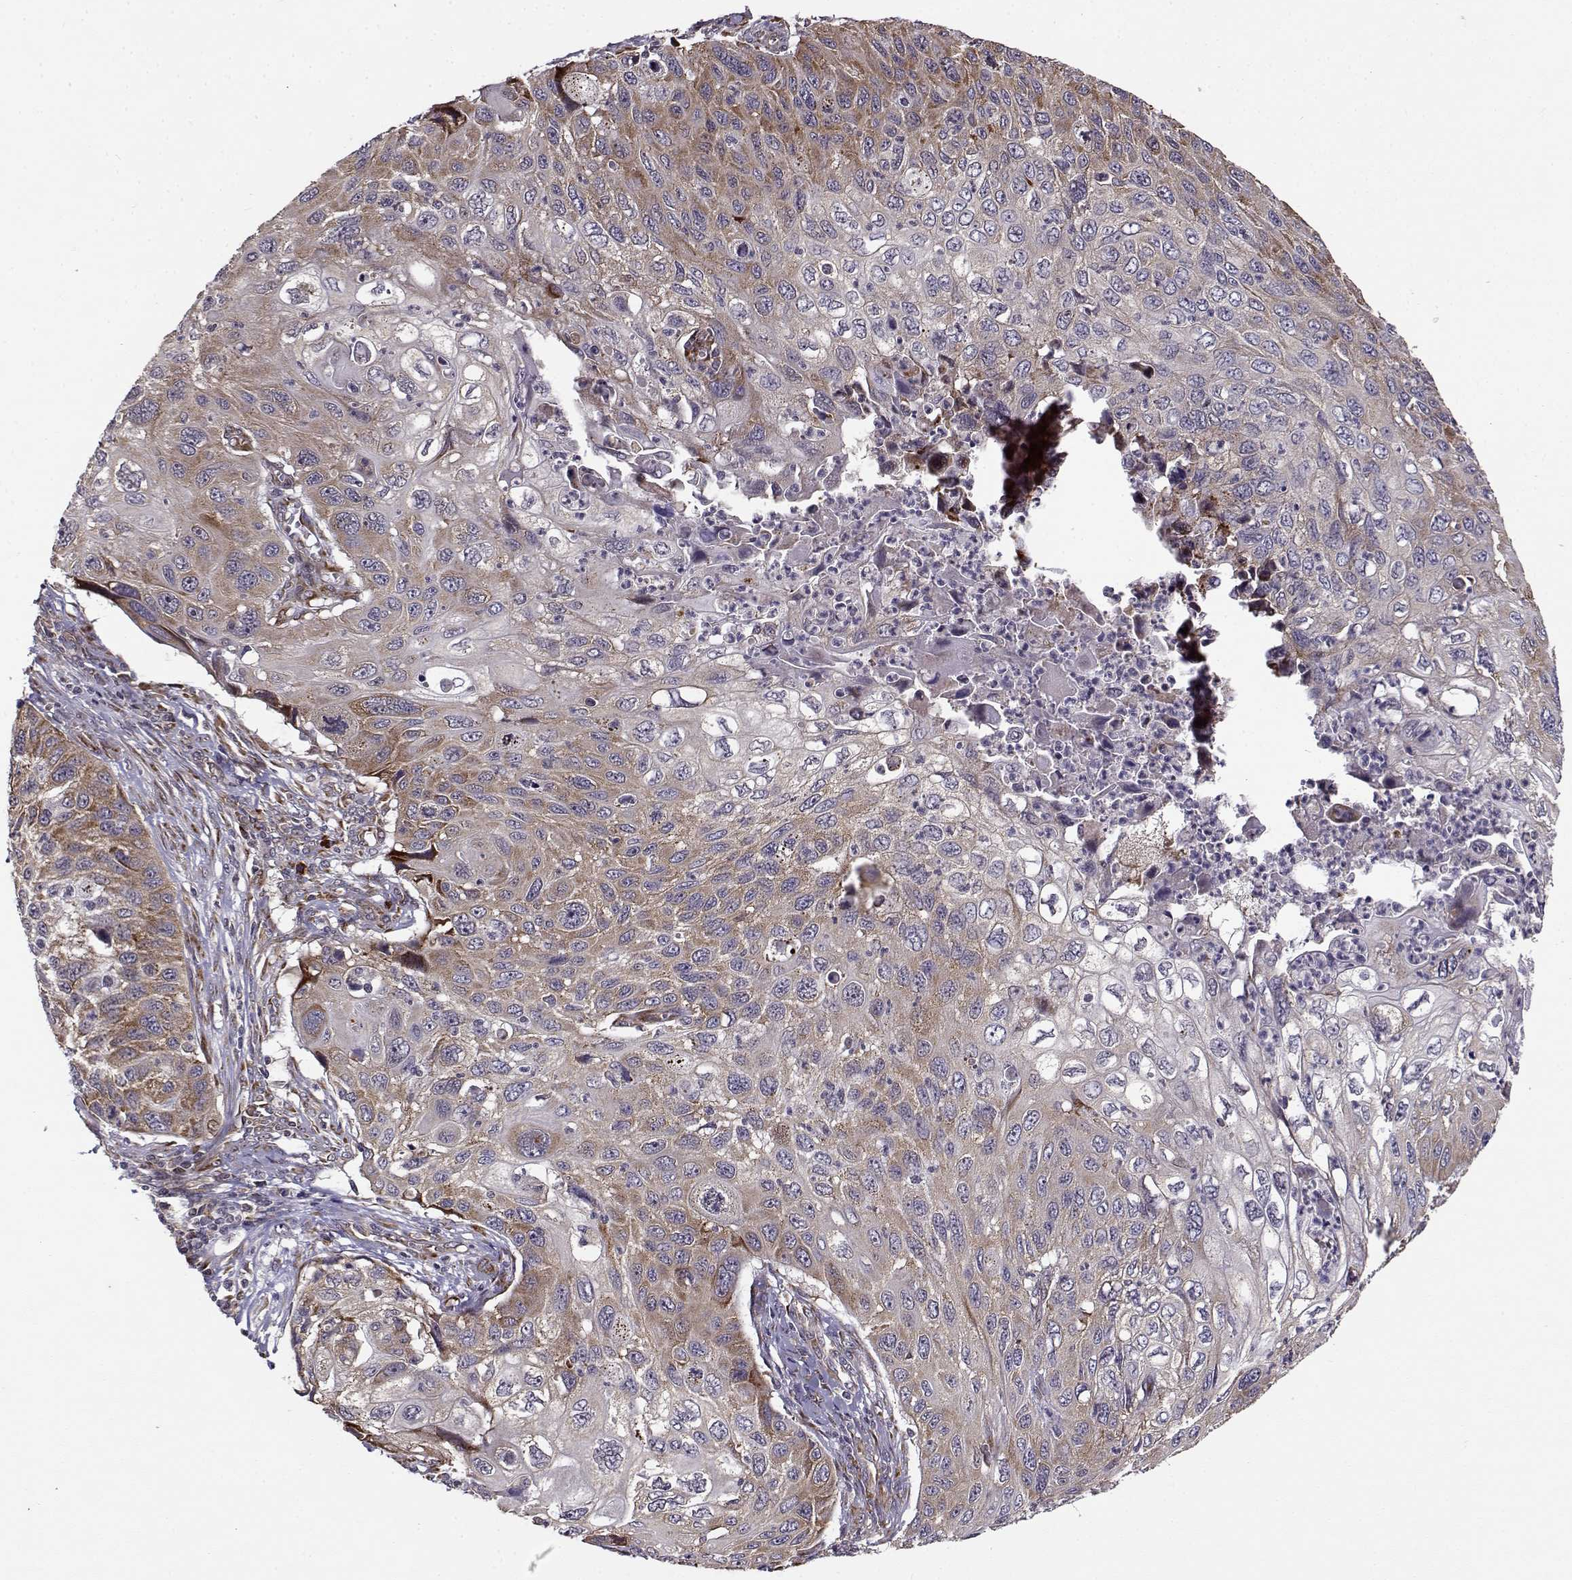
{"staining": {"intensity": "strong", "quantity": "<25%", "location": "cytoplasmic/membranous"}, "tissue": "cervical cancer", "cell_type": "Tumor cells", "image_type": "cancer", "snomed": [{"axis": "morphology", "description": "Squamous cell carcinoma, NOS"}, {"axis": "topography", "description": "Cervix"}], "caption": "Immunohistochemistry (IHC) (DAB) staining of cervical cancer (squamous cell carcinoma) displays strong cytoplasmic/membranous protein staining in approximately <25% of tumor cells.", "gene": "RPL31", "patient": {"sex": "female", "age": 70}}